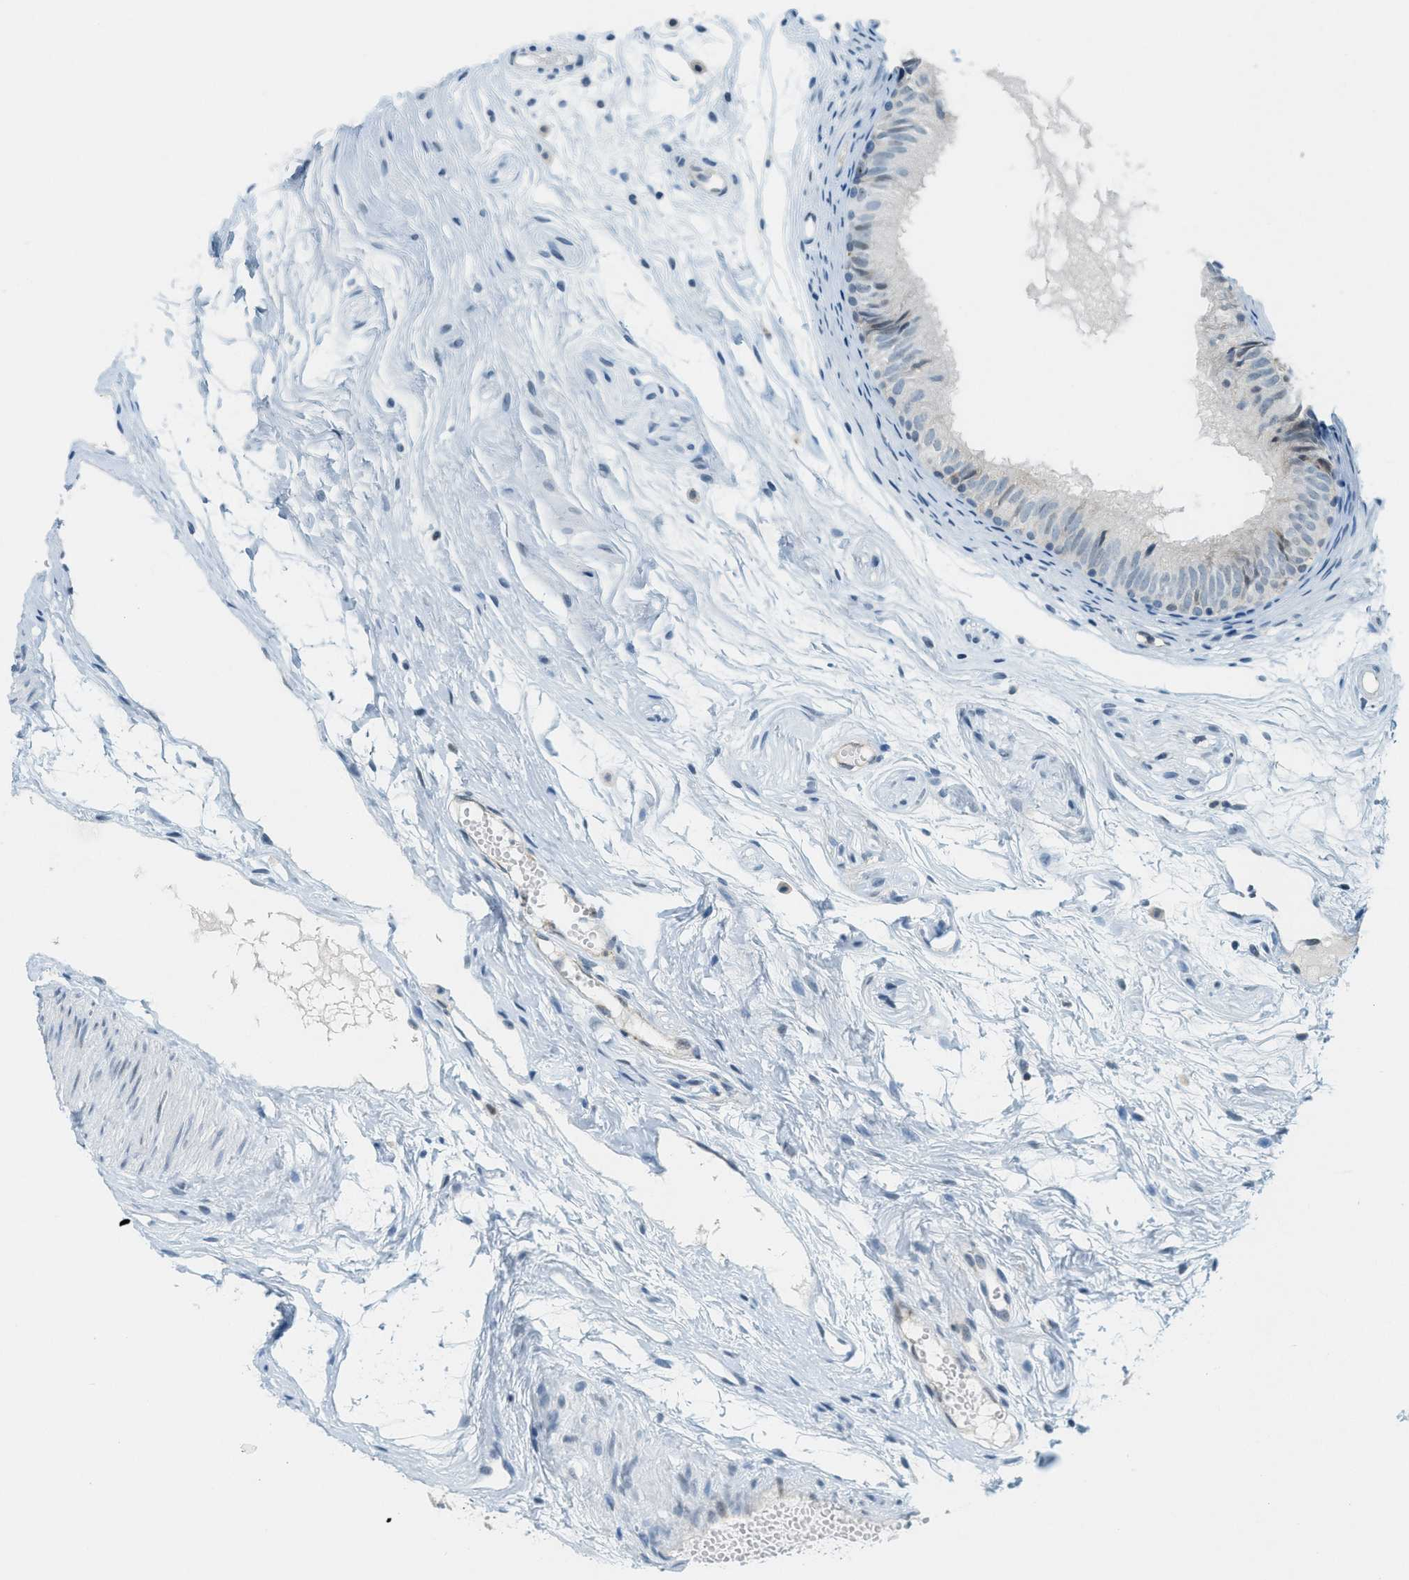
{"staining": {"intensity": "negative", "quantity": "none", "location": "none"}, "tissue": "epididymis", "cell_type": "Glandular cells", "image_type": "normal", "snomed": [{"axis": "morphology", "description": "Normal tissue, NOS"}, {"axis": "morphology", "description": "Atrophy, NOS"}, {"axis": "topography", "description": "Testis"}, {"axis": "topography", "description": "Epididymis"}], "caption": "An IHC photomicrograph of normal epididymis is shown. There is no staining in glandular cells of epididymis.", "gene": "FYN", "patient": {"sex": "male", "age": 18}}